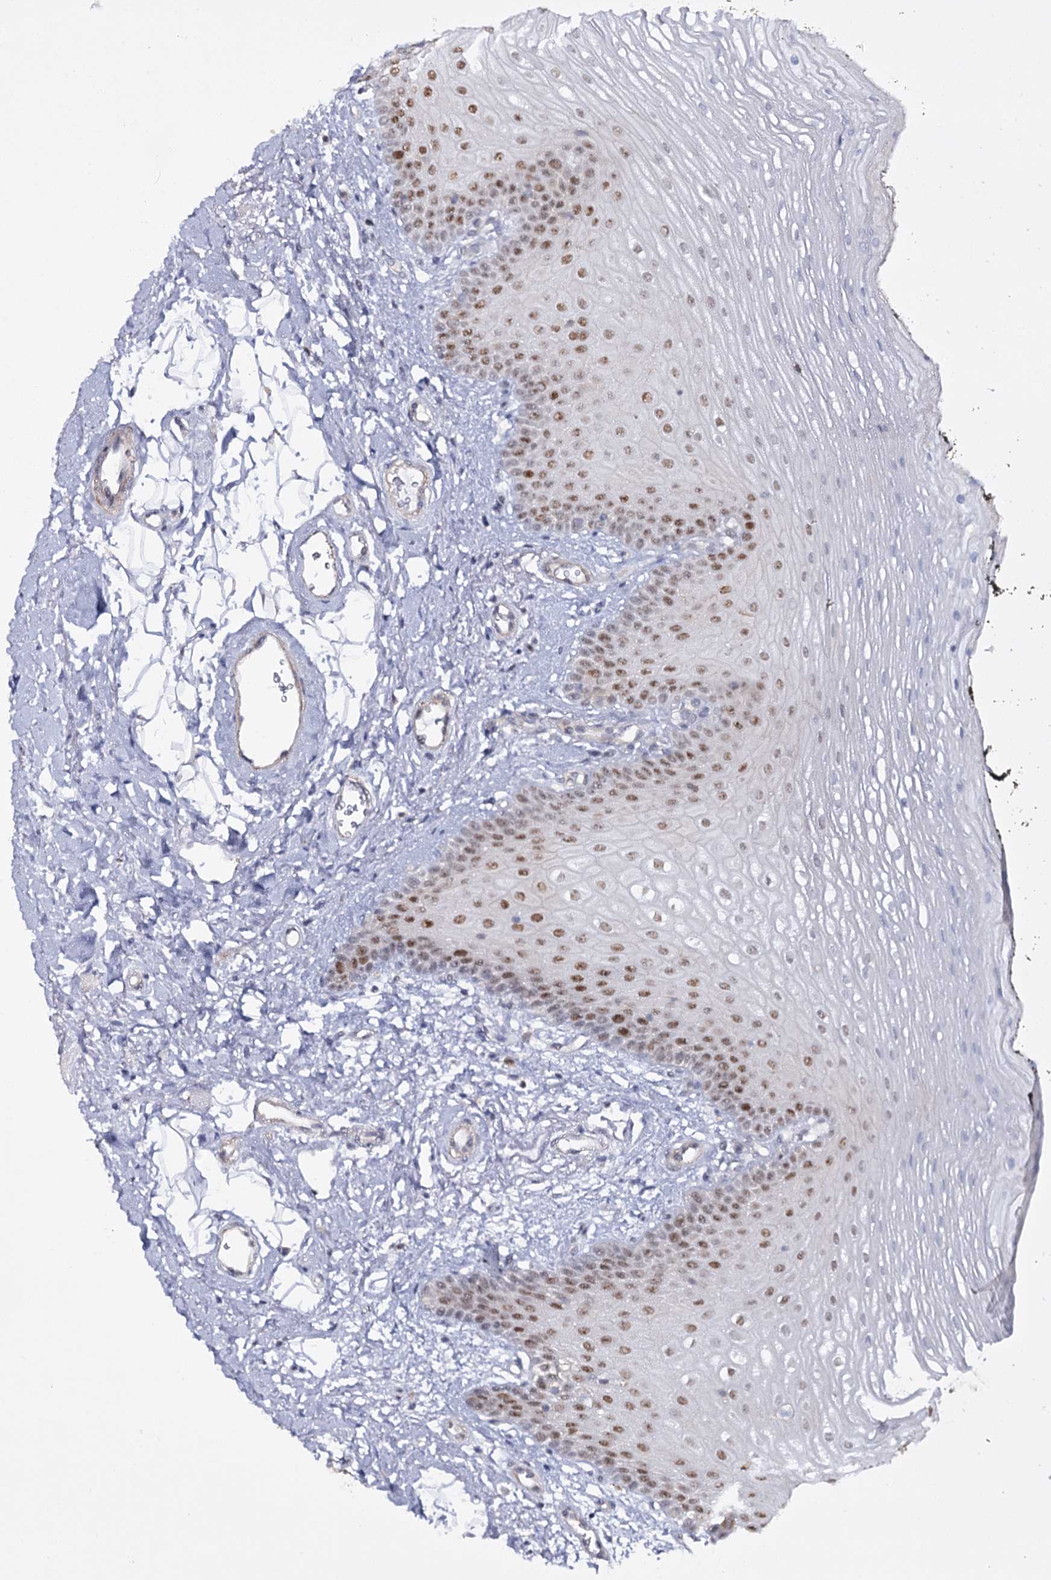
{"staining": {"intensity": "moderate", "quantity": "25%-75%", "location": "nuclear"}, "tissue": "oral mucosa", "cell_type": "Squamous epithelial cells", "image_type": "normal", "snomed": [{"axis": "morphology", "description": "No evidence of malignacy"}, {"axis": "topography", "description": "Oral tissue"}, {"axis": "topography", "description": "Head-Neck"}], "caption": "Immunohistochemical staining of benign oral mucosa reveals medium levels of moderate nuclear expression in about 25%-75% of squamous epithelial cells.", "gene": "ZC3H8", "patient": {"sex": "male", "age": 68}}